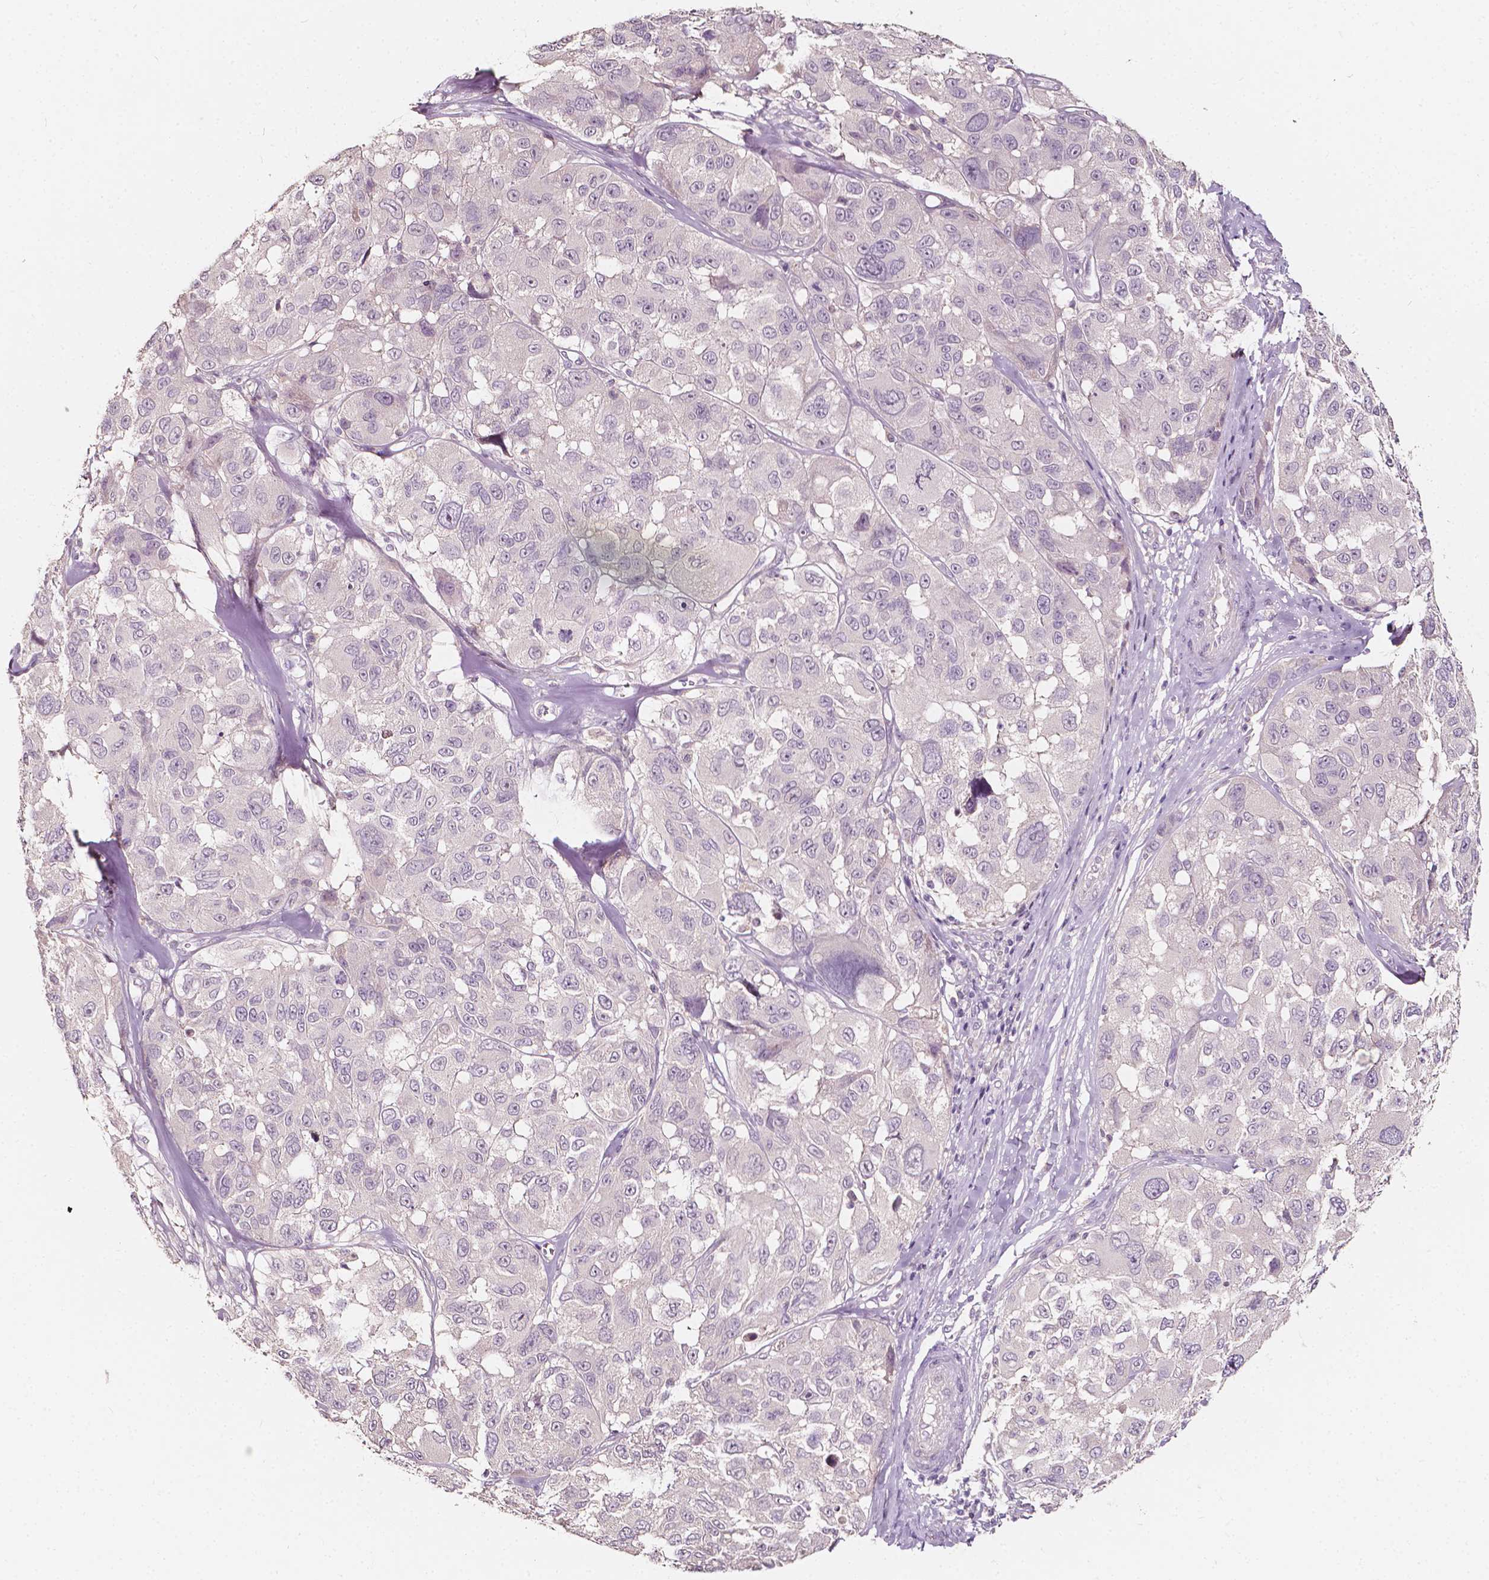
{"staining": {"intensity": "negative", "quantity": "none", "location": "none"}, "tissue": "melanoma", "cell_type": "Tumor cells", "image_type": "cancer", "snomed": [{"axis": "morphology", "description": "Malignant melanoma, NOS"}, {"axis": "topography", "description": "Skin"}], "caption": "Image shows no protein positivity in tumor cells of melanoma tissue.", "gene": "NPC1L1", "patient": {"sex": "female", "age": 66}}